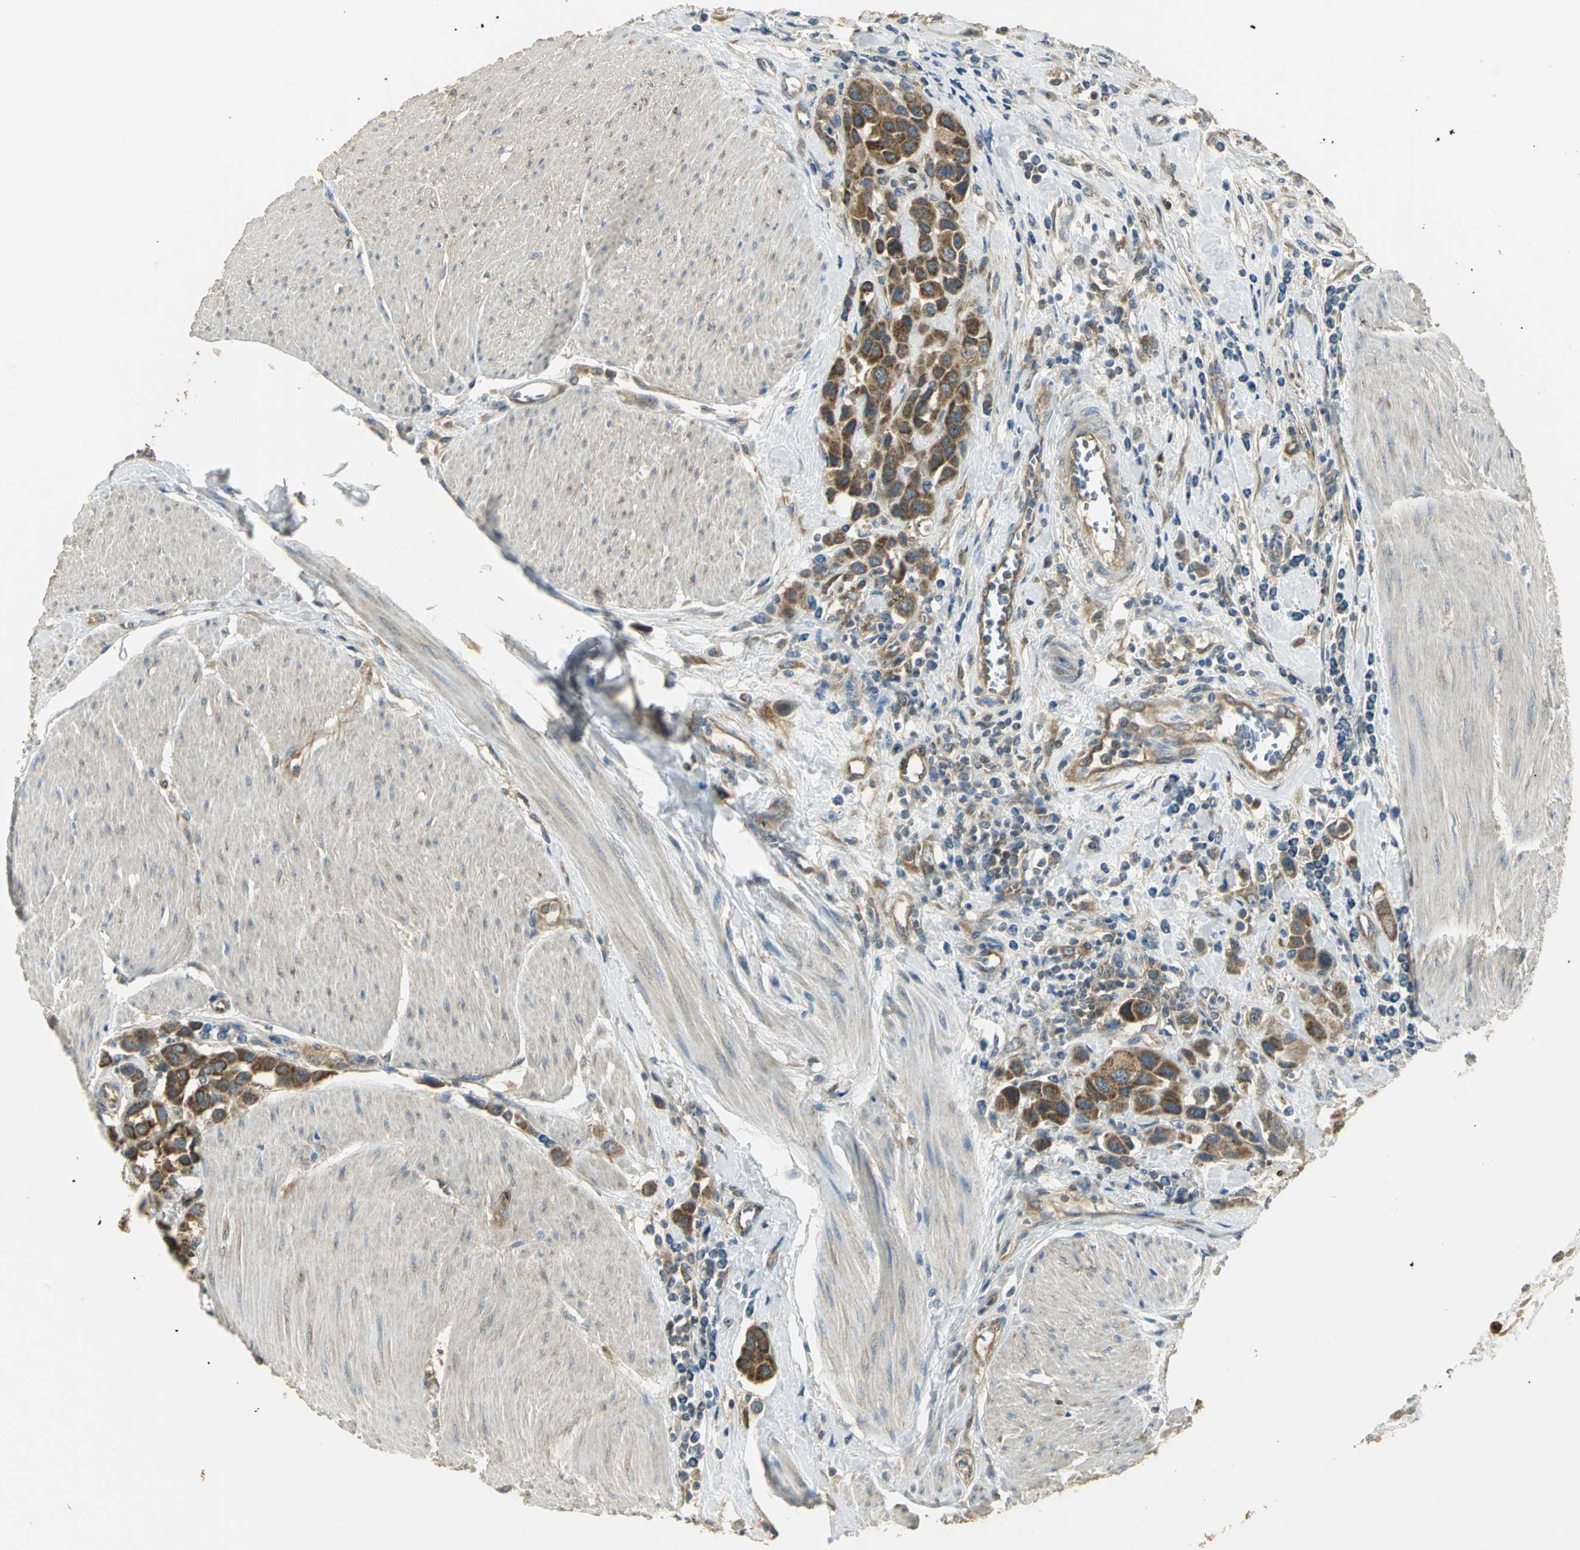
{"staining": {"intensity": "strong", "quantity": ">75%", "location": "cytoplasmic/membranous"}, "tissue": "urothelial cancer", "cell_type": "Tumor cells", "image_type": "cancer", "snomed": [{"axis": "morphology", "description": "Urothelial carcinoma, High grade"}, {"axis": "topography", "description": "Urinary bladder"}], "caption": "A photomicrograph of urothelial carcinoma (high-grade) stained for a protein reveals strong cytoplasmic/membranous brown staining in tumor cells.", "gene": "RARS1", "patient": {"sex": "male", "age": 50}}